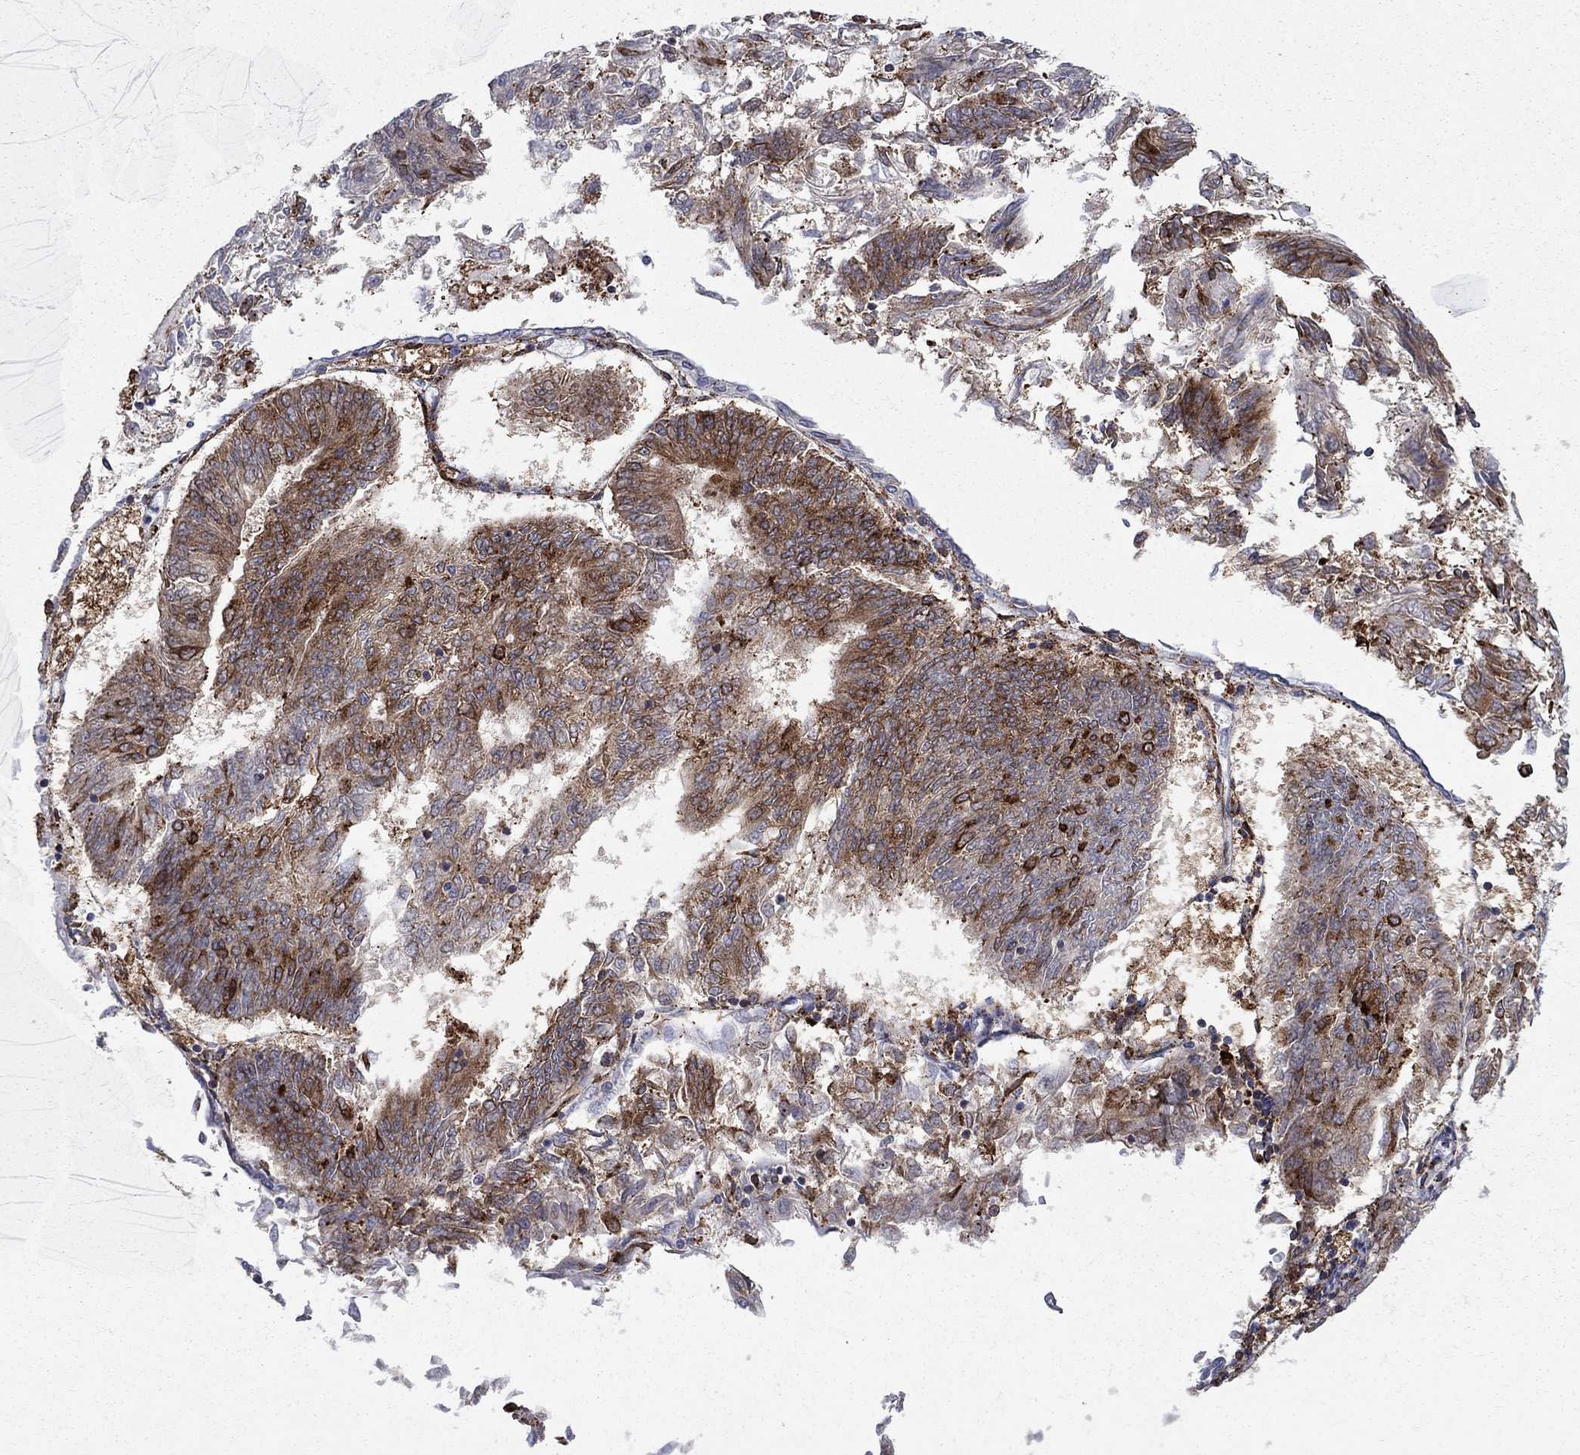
{"staining": {"intensity": "strong", "quantity": "25%-75%", "location": "cytoplasmic/membranous"}, "tissue": "endometrial cancer", "cell_type": "Tumor cells", "image_type": "cancer", "snomed": [{"axis": "morphology", "description": "Adenocarcinoma, NOS"}, {"axis": "topography", "description": "Endometrium"}], "caption": "Immunohistochemical staining of human endometrial cancer shows strong cytoplasmic/membranous protein expression in about 25%-75% of tumor cells.", "gene": "CAB39L", "patient": {"sex": "female", "age": 58}}